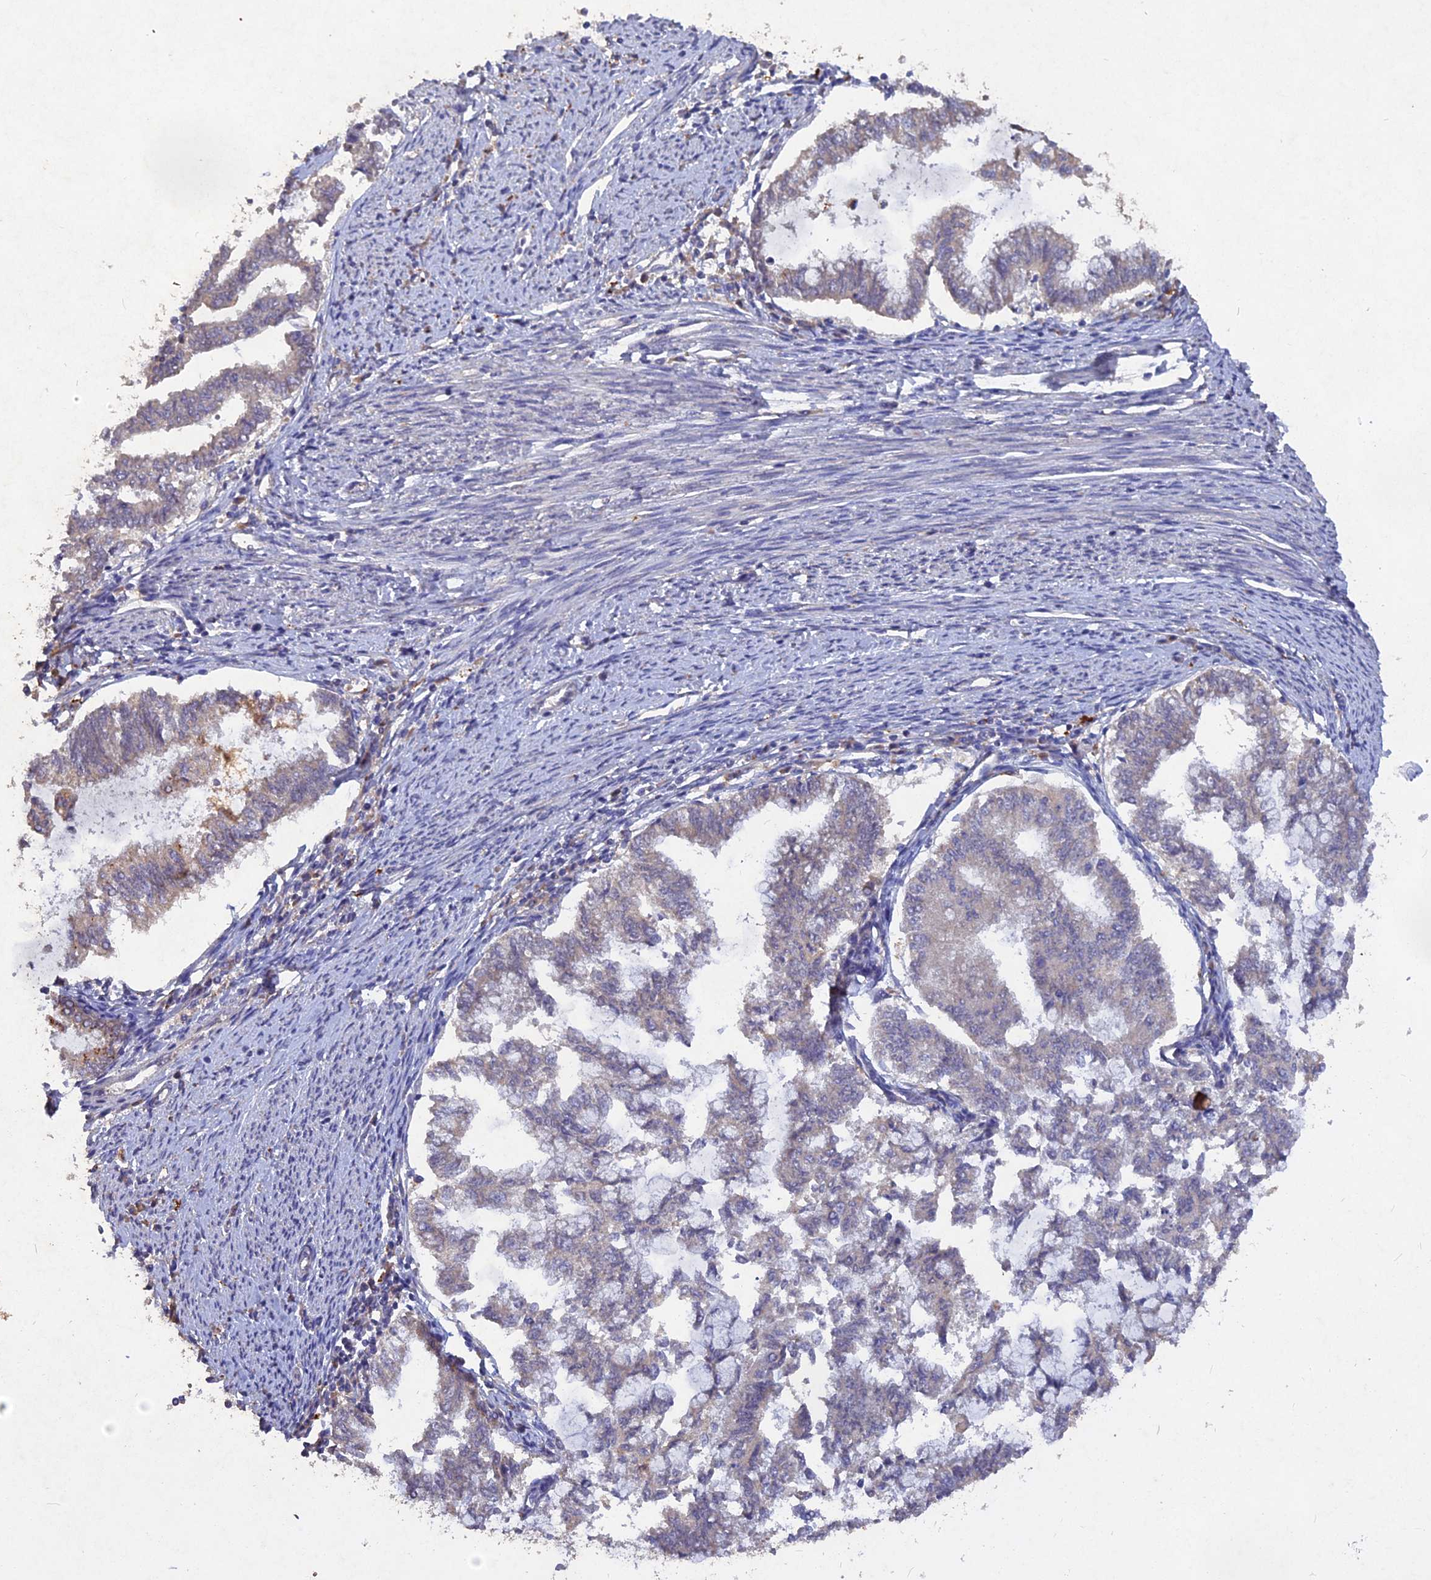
{"staining": {"intensity": "negative", "quantity": "none", "location": "none"}, "tissue": "endometrial cancer", "cell_type": "Tumor cells", "image_type": "cancer", "snomed": [{"axis": "morphology", "description": "Adenocarcinoma, NOS"}, {"axis": "topography", "description": "Endometrium"}], "caption": "The micrograph displays no staining of tumor cells in endometrial adenocarcinoma.", "gene": "SLC26A4", "patient": {"sex": "female", "age": 79}}